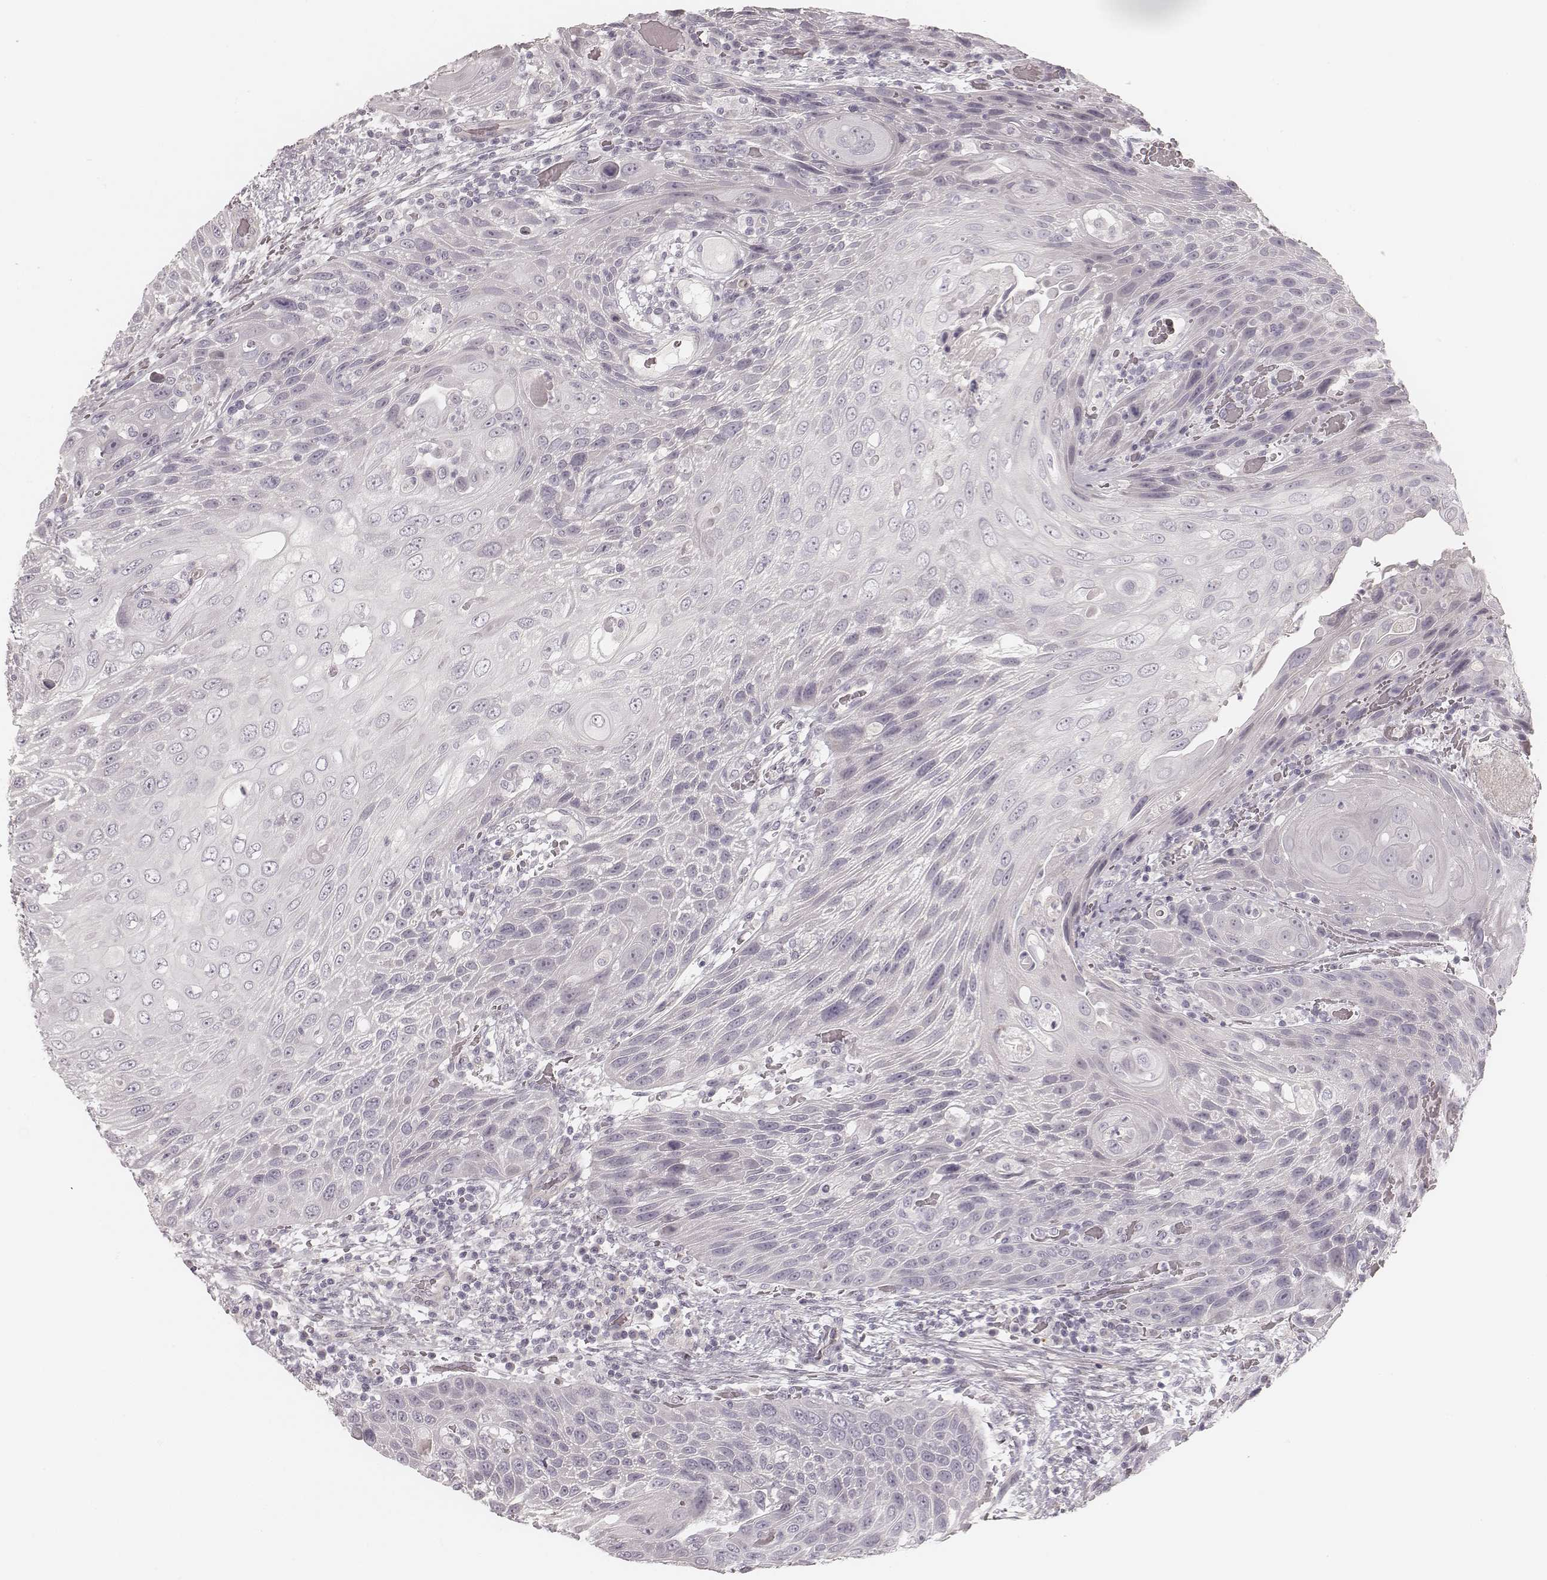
{"staining": {"intensity": "negative", "quantity": "none", "location": "none"}, "tissue": "head and neck cancer", "cell_type": "Tumor cells", "image_type": "cancer", "snomed": [{"axis": "morphology", "description": "Squamous cell carcinoma, NOS"}, {"axis": "topography", "description": "Head-Neck"}], "caption": "Head and neck cancer was stained to show a protein in brown. There is no significant positivity in tumor cells. Brightfield microscopy of immunohistochemistry (IHC) stained with DAB (brown) and hematoxylin (blue), captured at high magnification.", "gene": "SPATA24", "patient": {"sex": "male", "age": 69}}